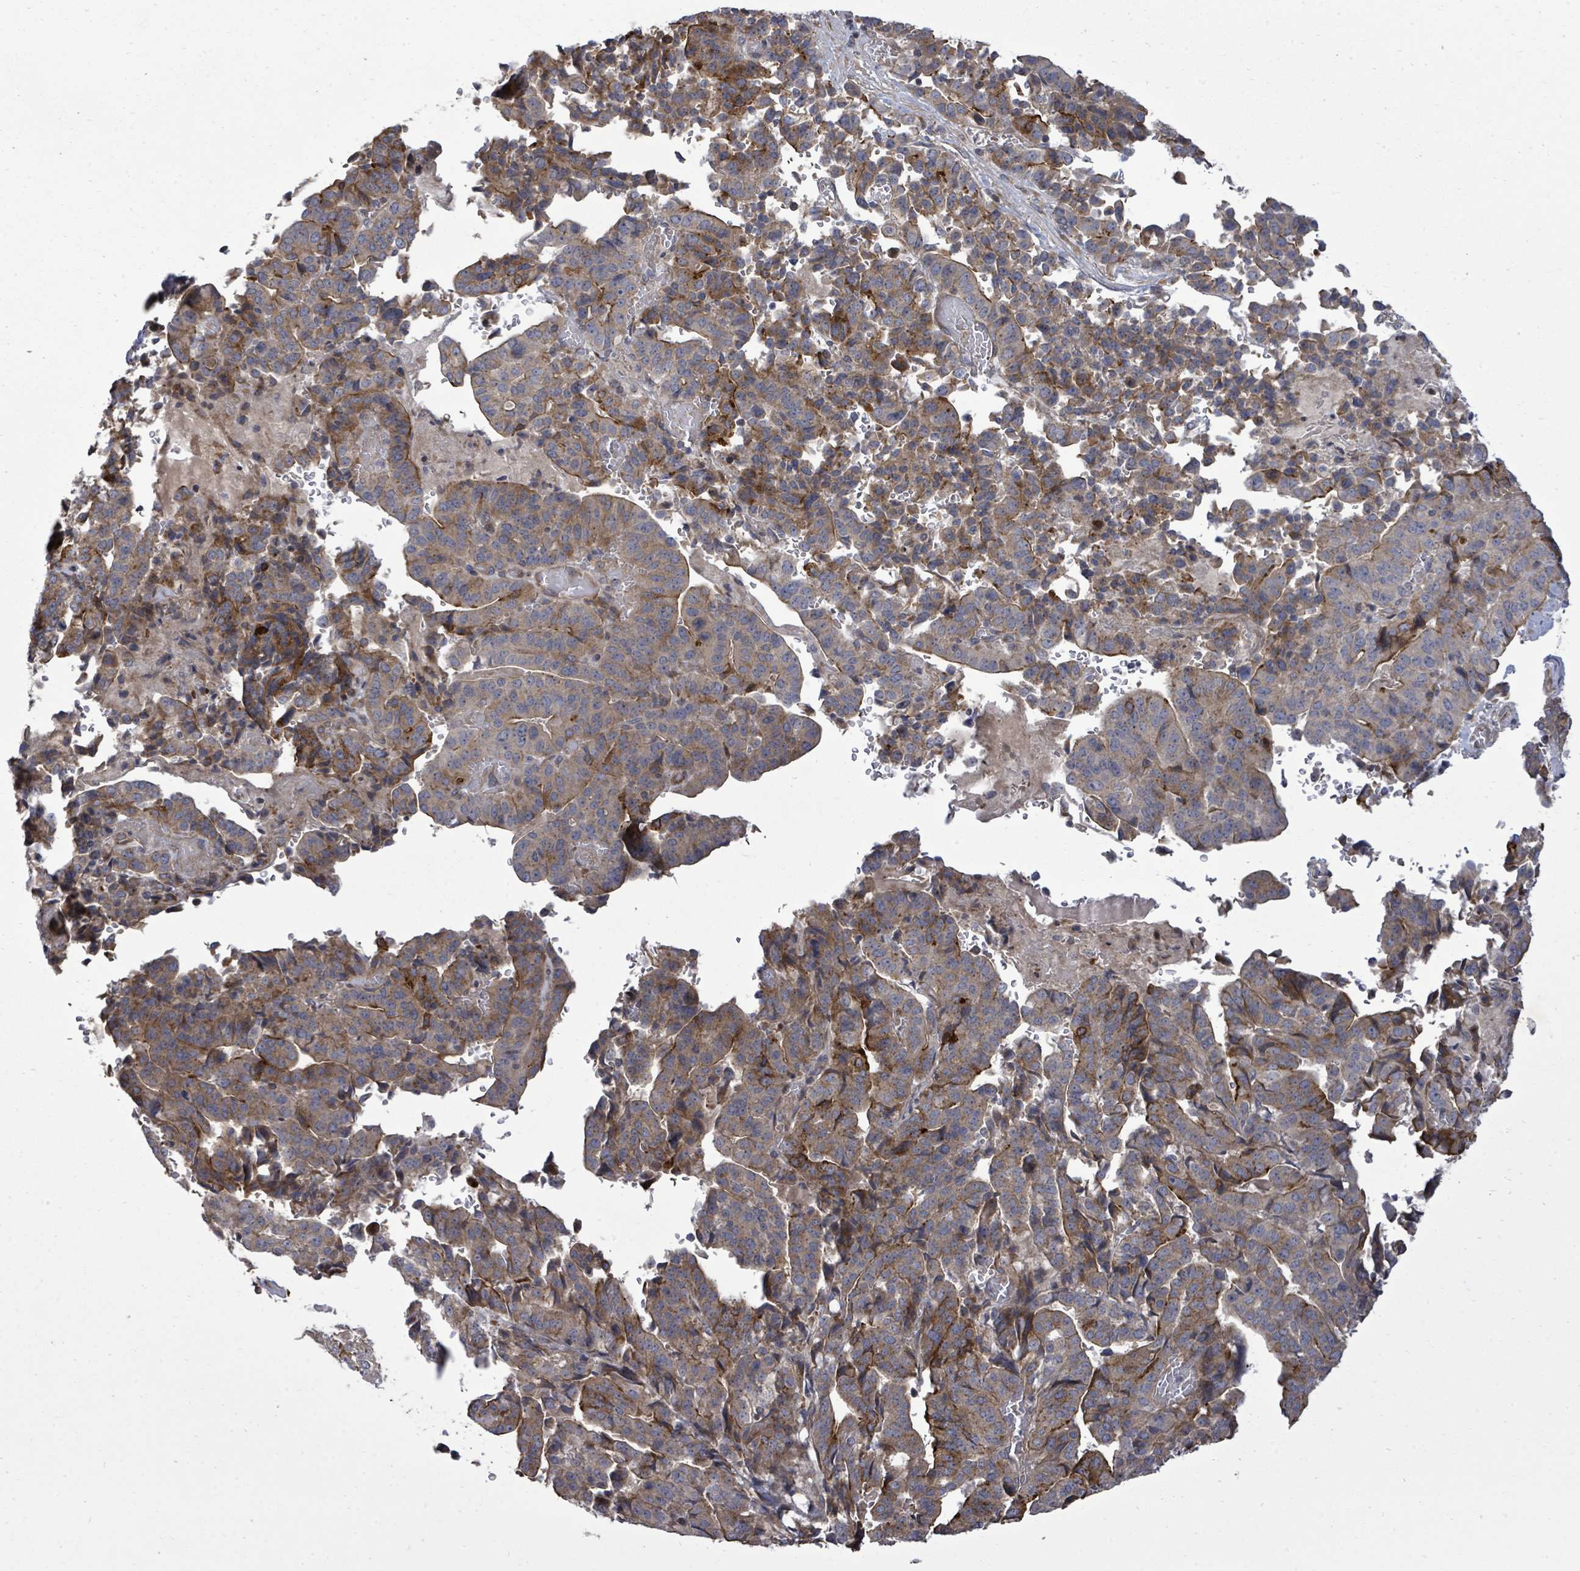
{"staining": {"intensity": "moderate", "quantity": "25%-75%", "location": "cytoplasmic/membranous"}, "tissue": "stomach cancer", "cell_type": "Tumor cells", "image_type": "cancer", "snomed": [{"axis": "morphology", "description": "Adenocarcinoma, NOS"}, {"axis": "topography", "description": "Stomach"}], "caption": "Immunohistochemical staining of human stomach cancer demonstrates moderate cytoplasmic/membranous protein positivity in about 25%-75% of tumor cells. Using DAB (brown) and hematoxylin (blue) stains, captured at high magnification using brightfield microscopy.", "gene": "KRTAP27-1", "patient": {"sex": "male", "age": 48}}